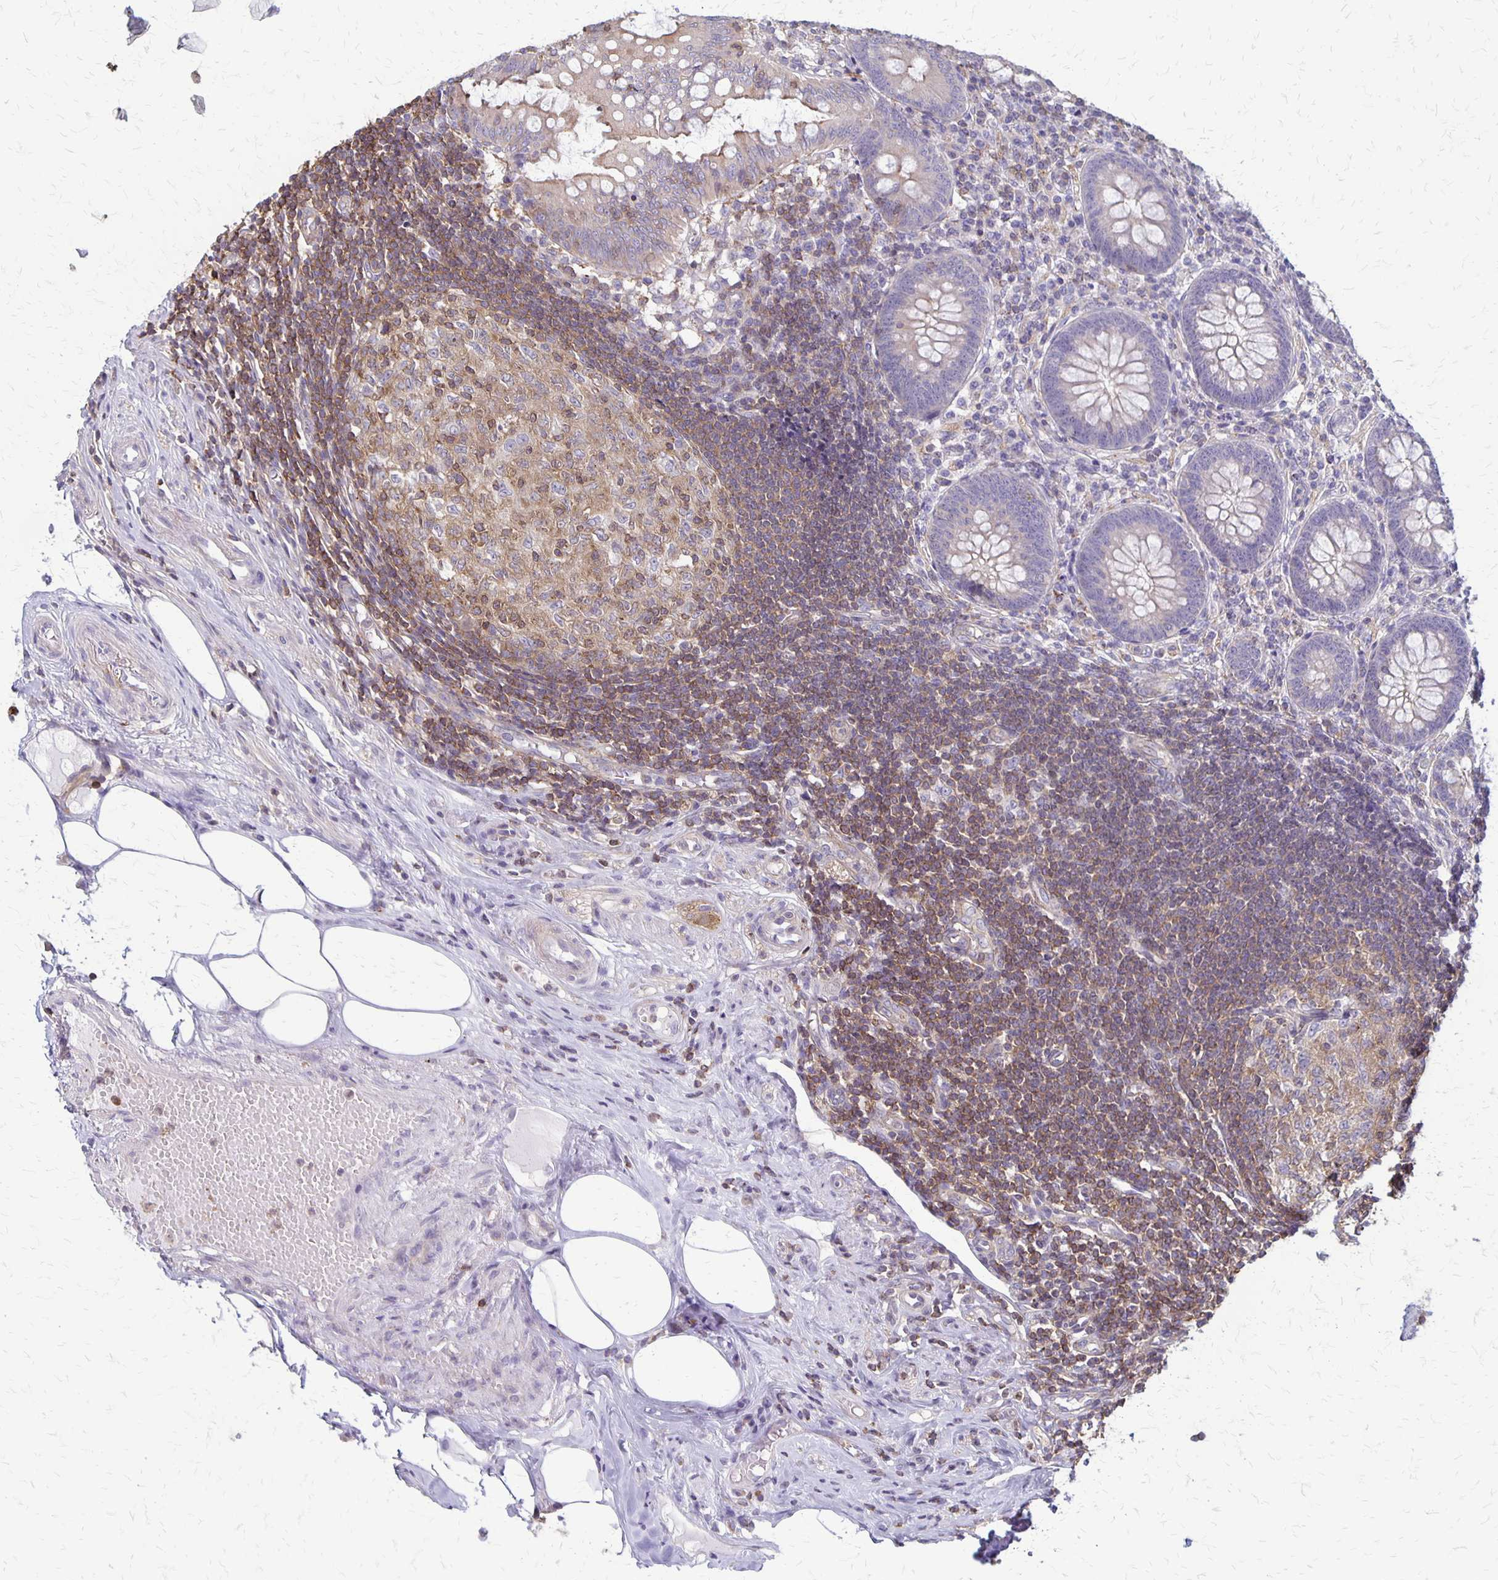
{"staining": {"intensity": "weak", "quantity": "25%-75%", "location": "cytoplasmic/membranous"}, "tissue": "appendix", "cell_type": "Glandular cells", "image_type": "normal", "snomed": [{"axis": "morphology", "description": "Normal tissue, NOS"}, {"axis": "topography", "description": "Appendix"}], "caption": "This micrograph displays immunohistochemistry staining of normal appendix, with low weak cytoplasmic/membranous expression in approximately 25%-75% of glandular cells.", "gene": "SEPTIN5", "patient": {"sex": "female", "age": 57}}